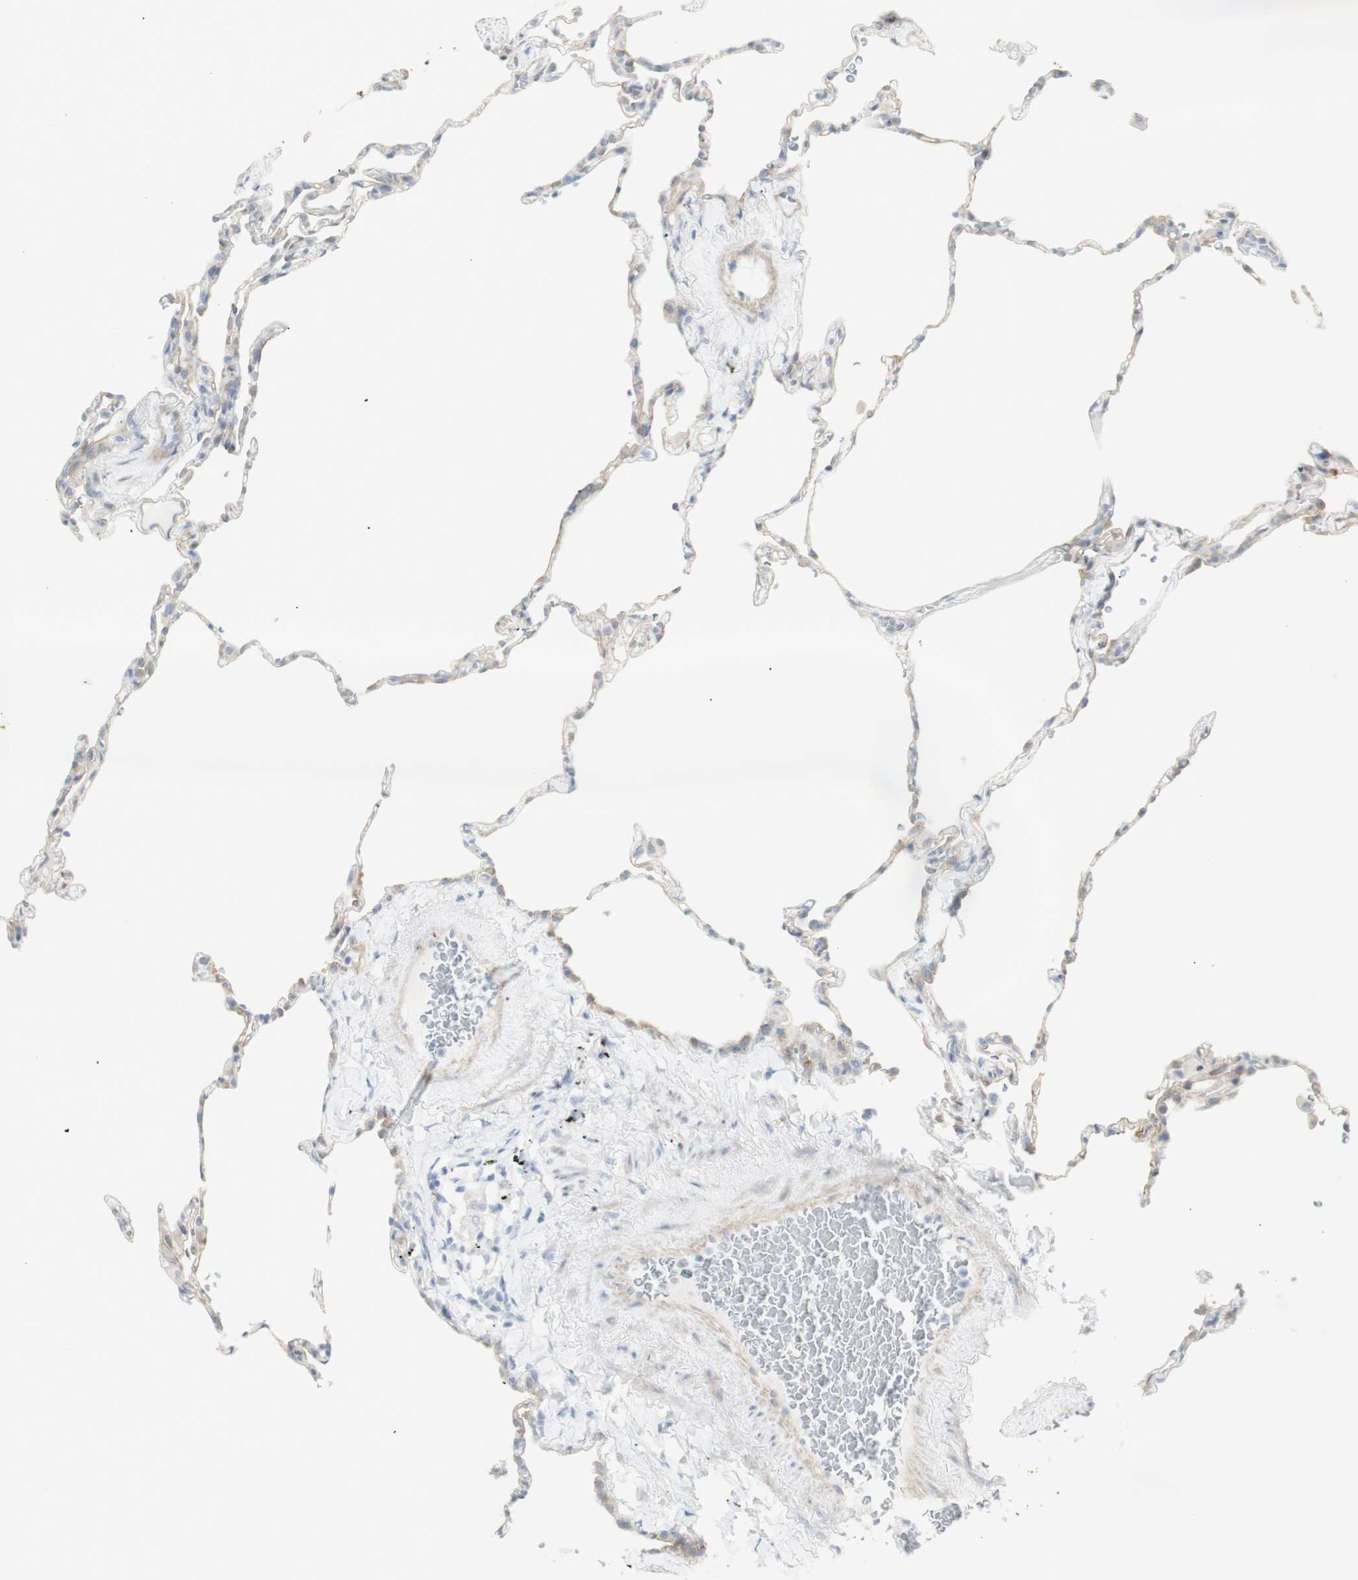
{"staining": {"intensity": "weak", "quantity": "25%-75%", "location": "cytoplasmic/membranous"}, "tissue": "lung", "cell_type": "Alveolar cells", "image_type": "normal", "snomed": [{"axis": "morphology", "description": "Normal tissue, NOS"}, {"axis": "topography", "description": "Lung"}], "caption": "This histopathology image displays immunohistochemistry (IHC) staining of unremarkable human lung, with low weak cytoplasmic/membranous positivity in approximately 25%-75% of alveolar cells.", "gene": "NDST4", "patient": {"sex": "male", "age": 59}}